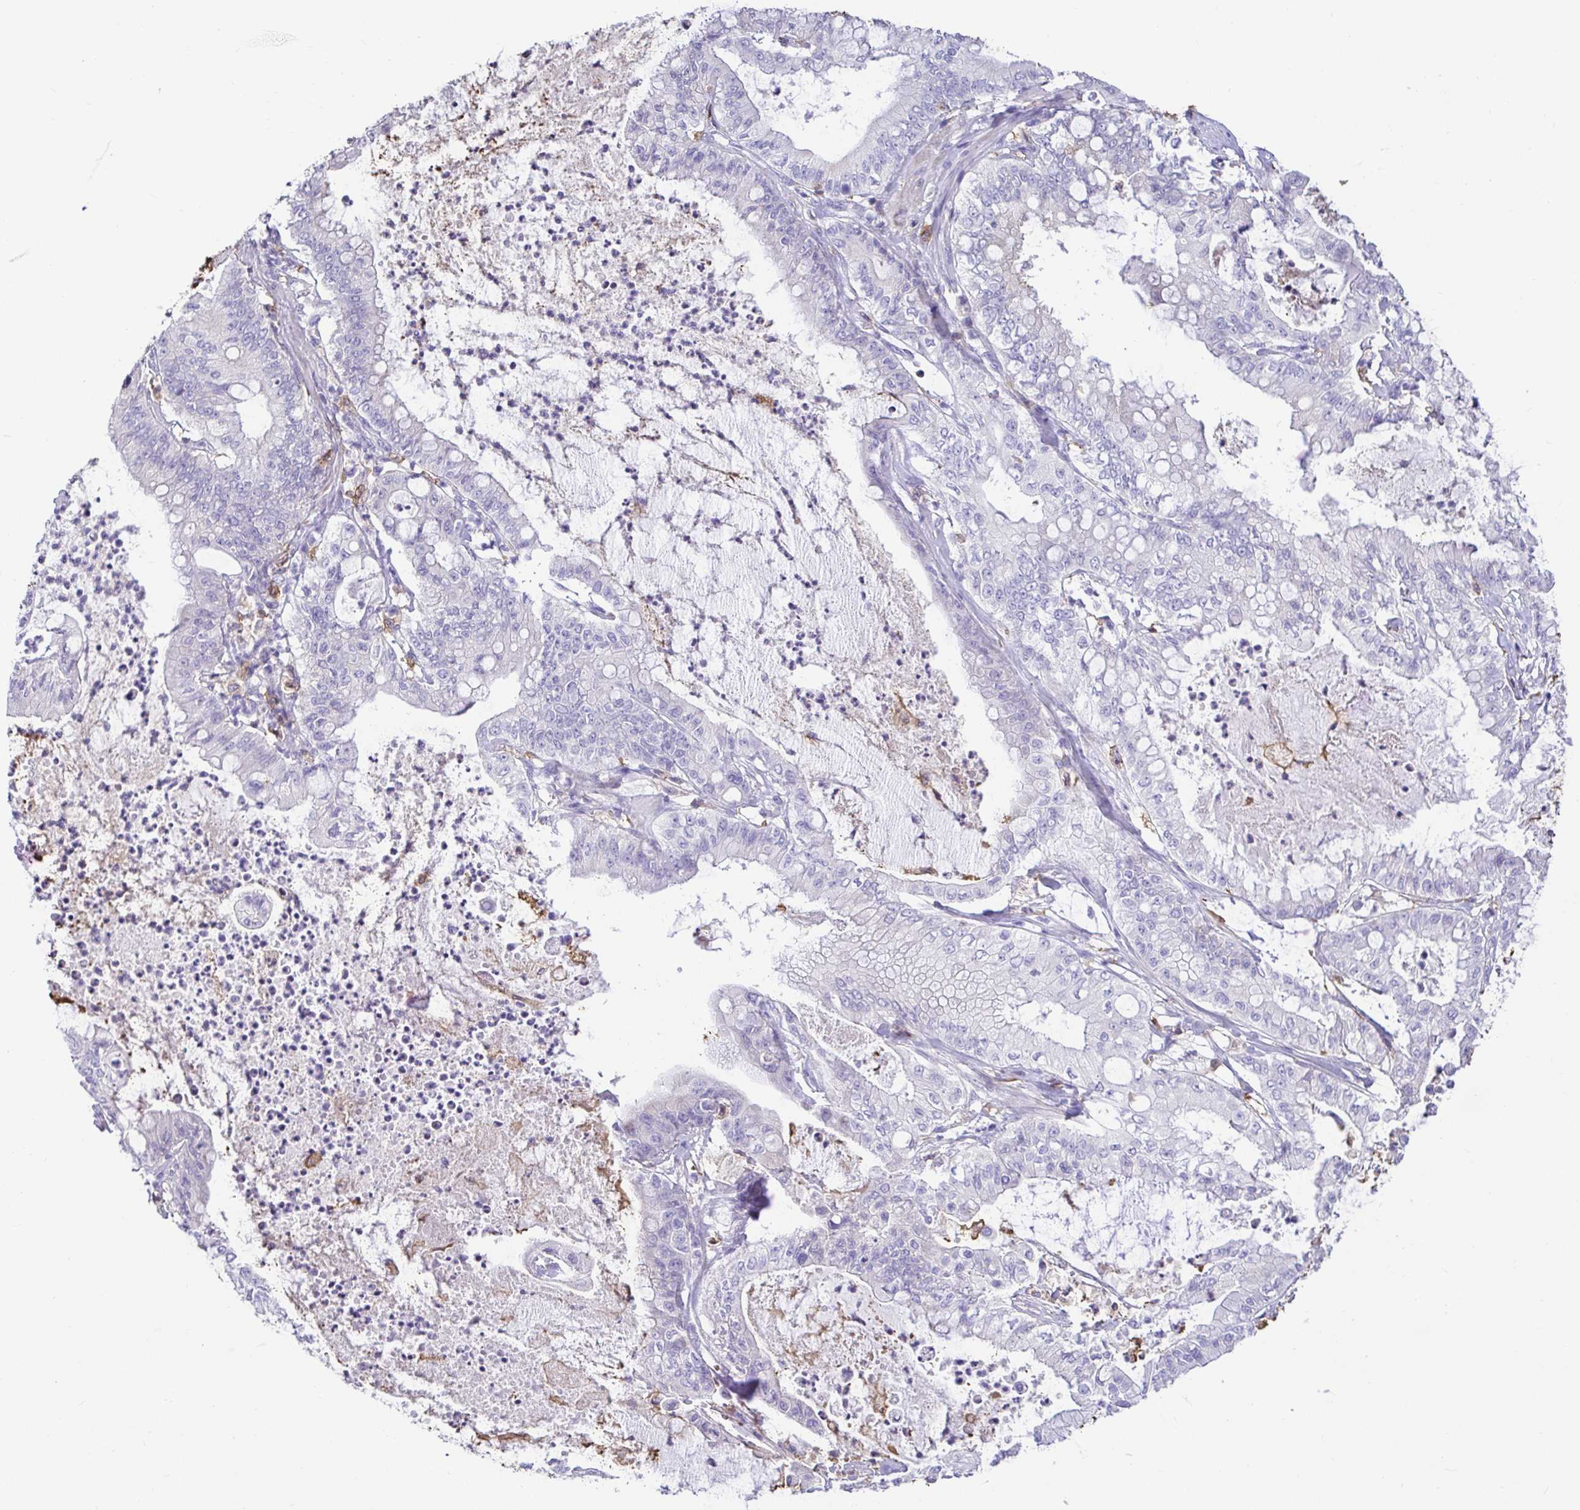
{"staining": {"intensity": "negative", "quantity": "none", "location": "none"}, "tissue": "pancreatic cancer", "cell_type": "Tumor cells", "image_type": "cancer", "snomed": [{"axis": "morphology", "description": "Adenocarcinoma, NOS"}, {"axis": "topography", "description": "Pancreas"}], "caption": "Immunohistochemistry (IHC) histopathology image of neoplastic tissue: human pancreatic cancer (adenocarcinoma) stained with DAB (3,3'-diaminobenzidine) reveals no significant protein staining in tumor cells.", "gene": "SKAP1", "patient": {"sex": "male", "age": 71}}